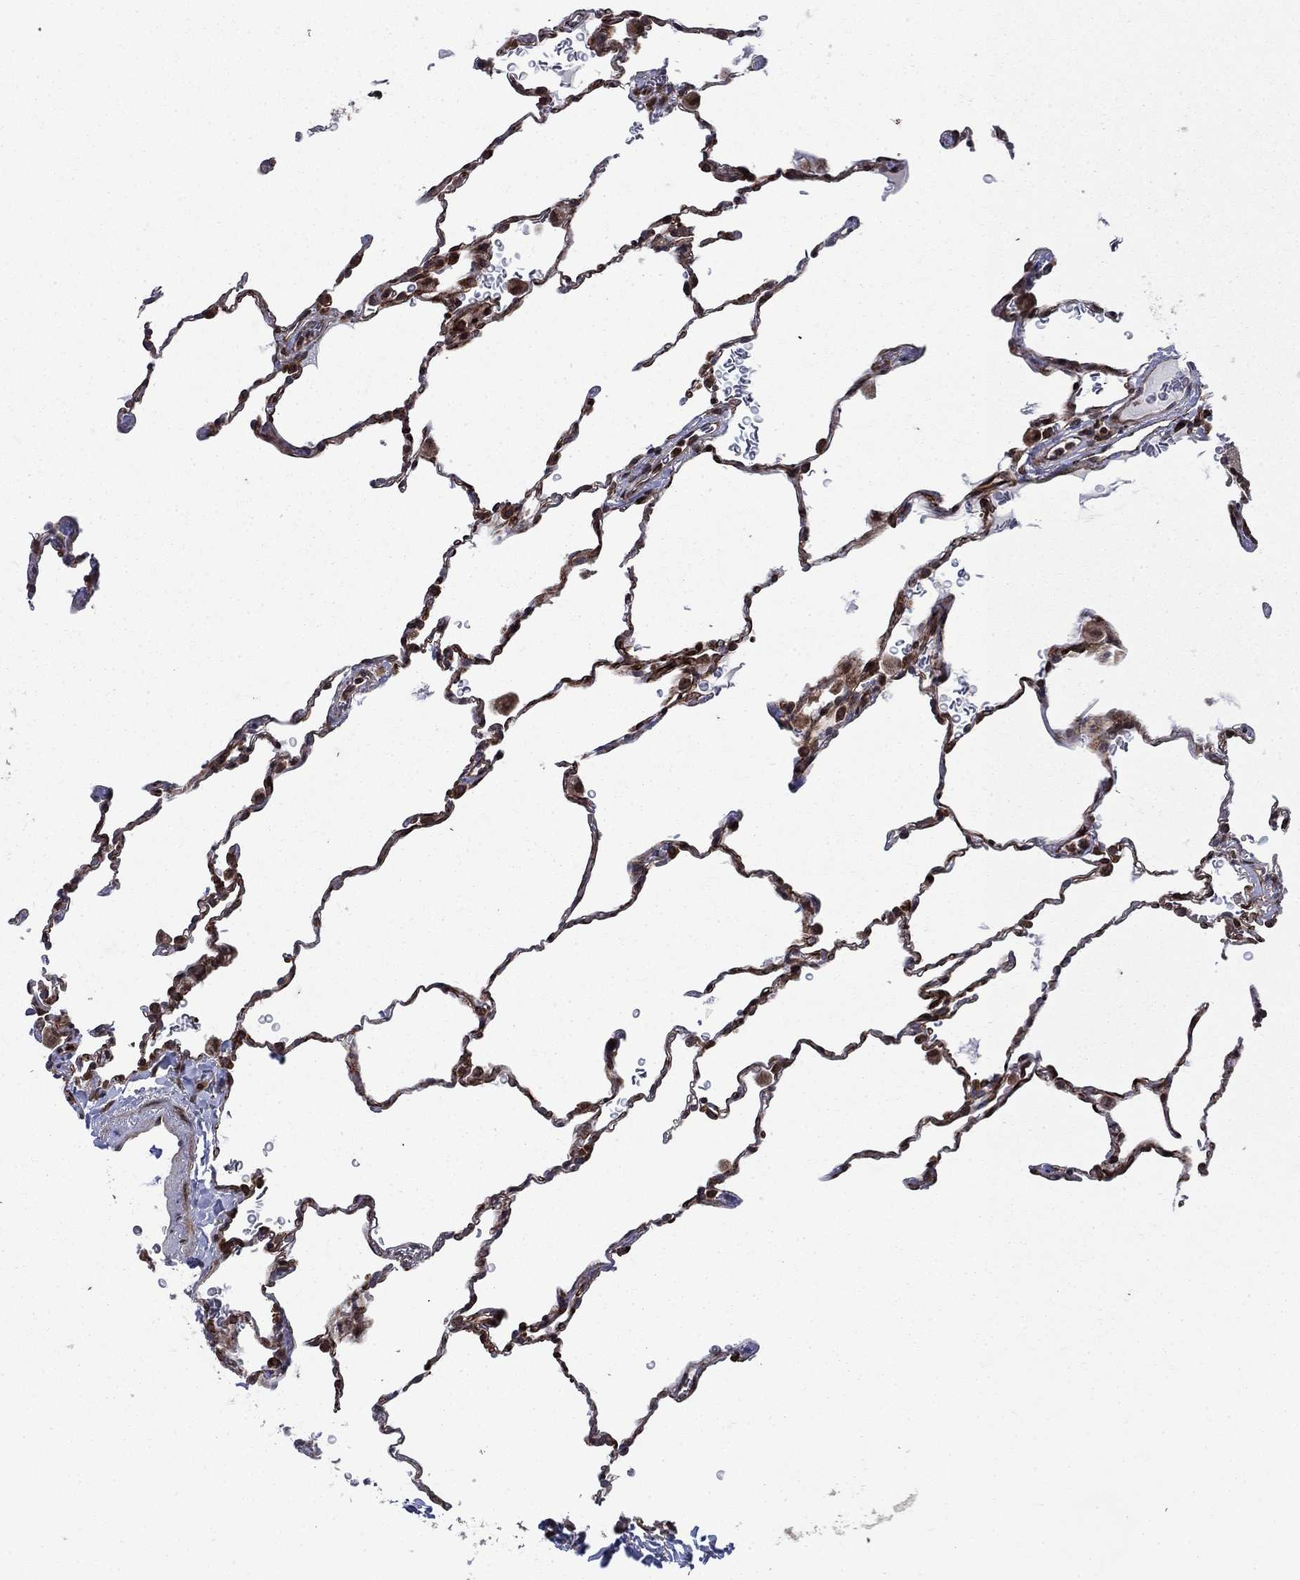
{"staining": {"intensity": "moderate", "quantity": ">75%", "location": "cytoplasmic/membranous"}, "tissue": "lung", "cell_type": "Alveolar cells", "image_type": "normal", "snomed": [{"axis": "morphology", "description": "Normal tissue, NOS"}, {"axis": "morphology", "description": "Adenocarcinoma, metastatic, NOS"}, {"axis": "topography", "description": "Lung"}], "caption": "Brown immunohistochemical staining in unremarkable human lung displays moderate cytoplasmic/membranous staining in approximately >75% of alveolar cells. Immunohistochemistry (ihc) stains the protein of interest in brown and the nuclei are stained blue.", "gene": "DHRS7", "patient": {"sex": "male", "age": 45}}